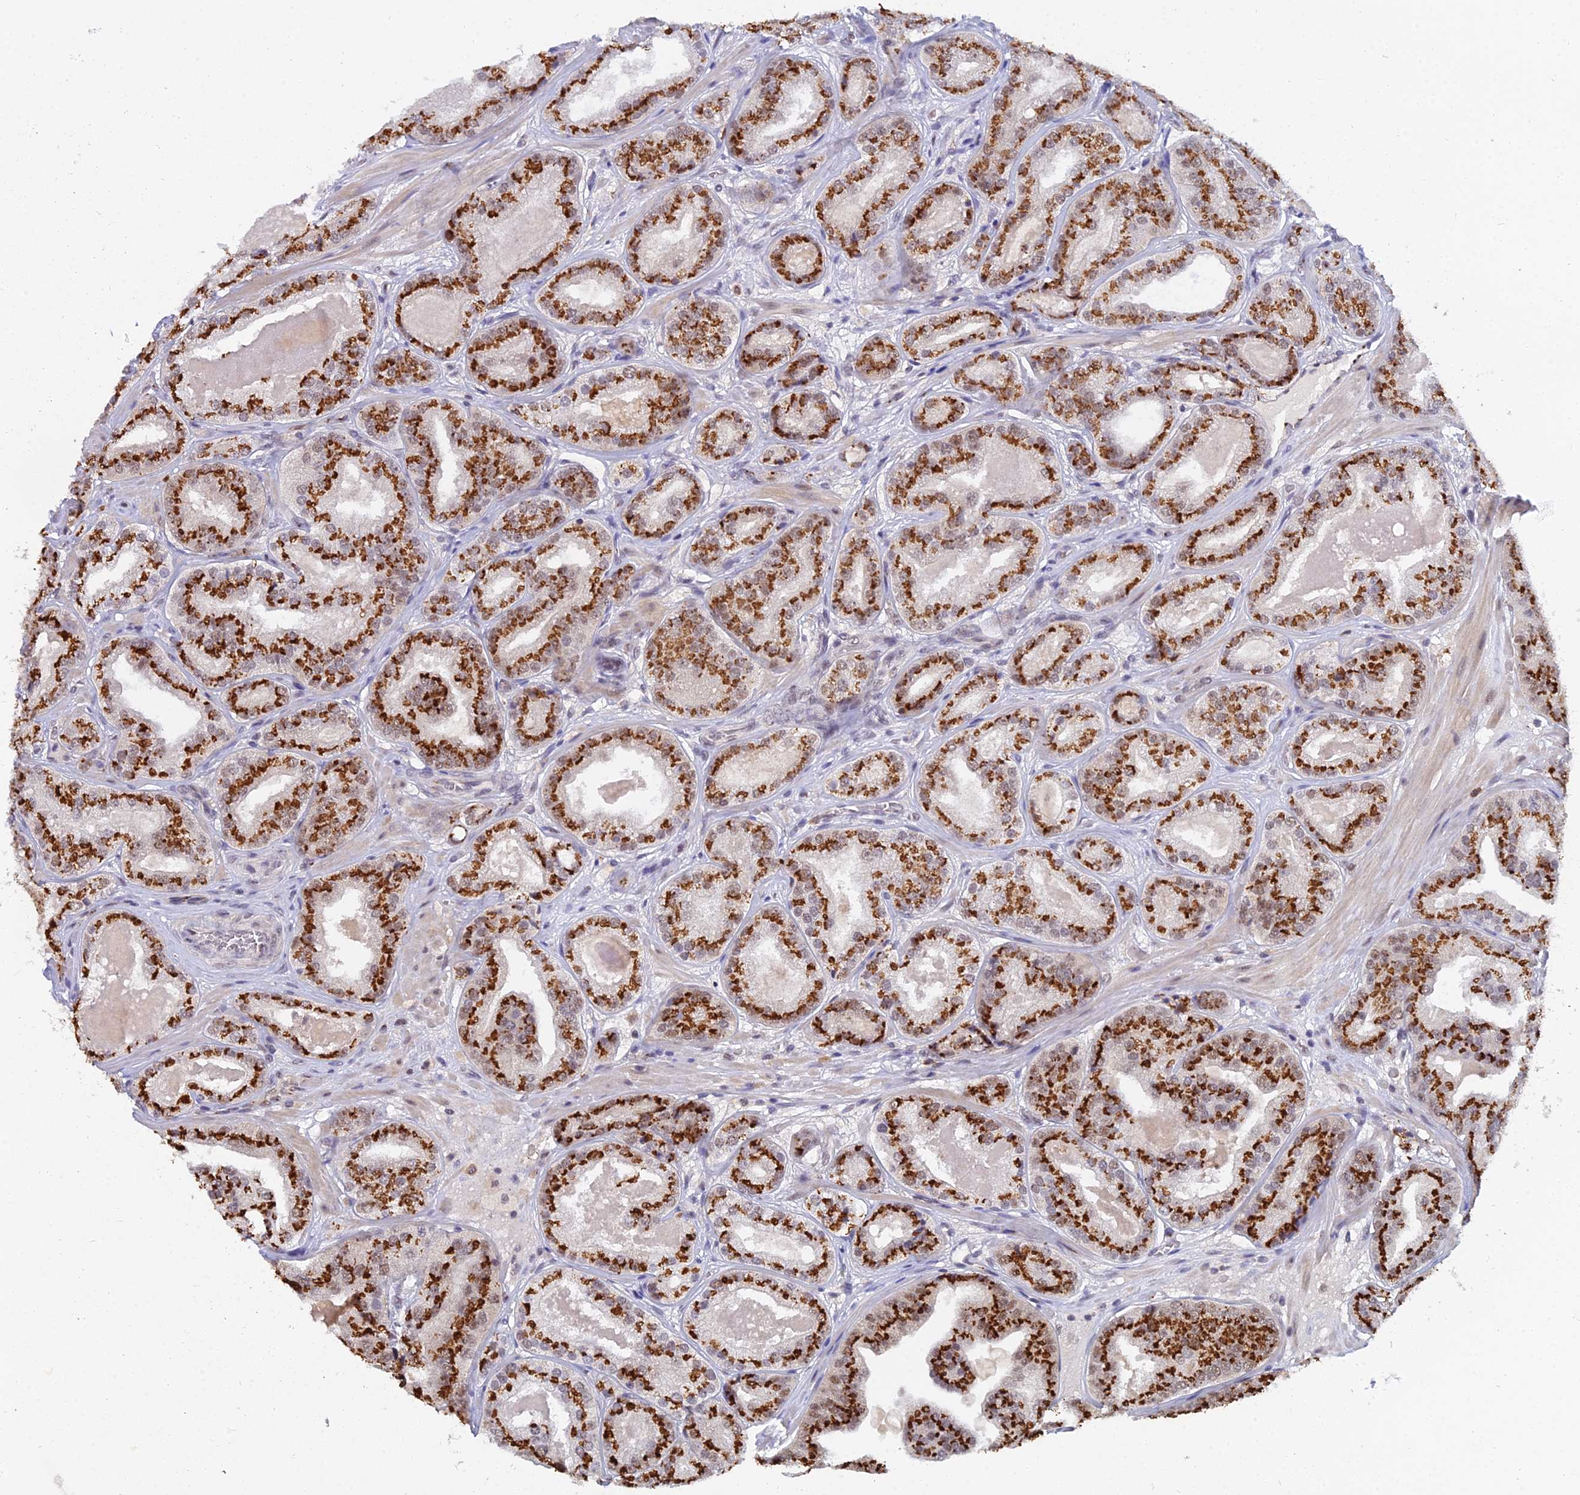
{"staining": {"intensity": "strong", "quantity": ">75%", "location": "cytoplasmic/membranous,nuclear"}, "tissue": "prostate cancer", "cell_type": "Tumor cells", "image_type": "cancer", "snomed": [{"axis": "morphology", "description": "Adenocarcinoma, High grade"}, {"axis": "topography", "description": "Prostate"}], "caption": "This micrograph displays immunohistochemistry staining of adenocarcinoma (high-grade) (prostate), with high strong cytoplasmic/membranous and nuclear staining in about >75% of tumor cells.", "gene": "THOC3", "patient": {"sex": "male", "age": 63}}